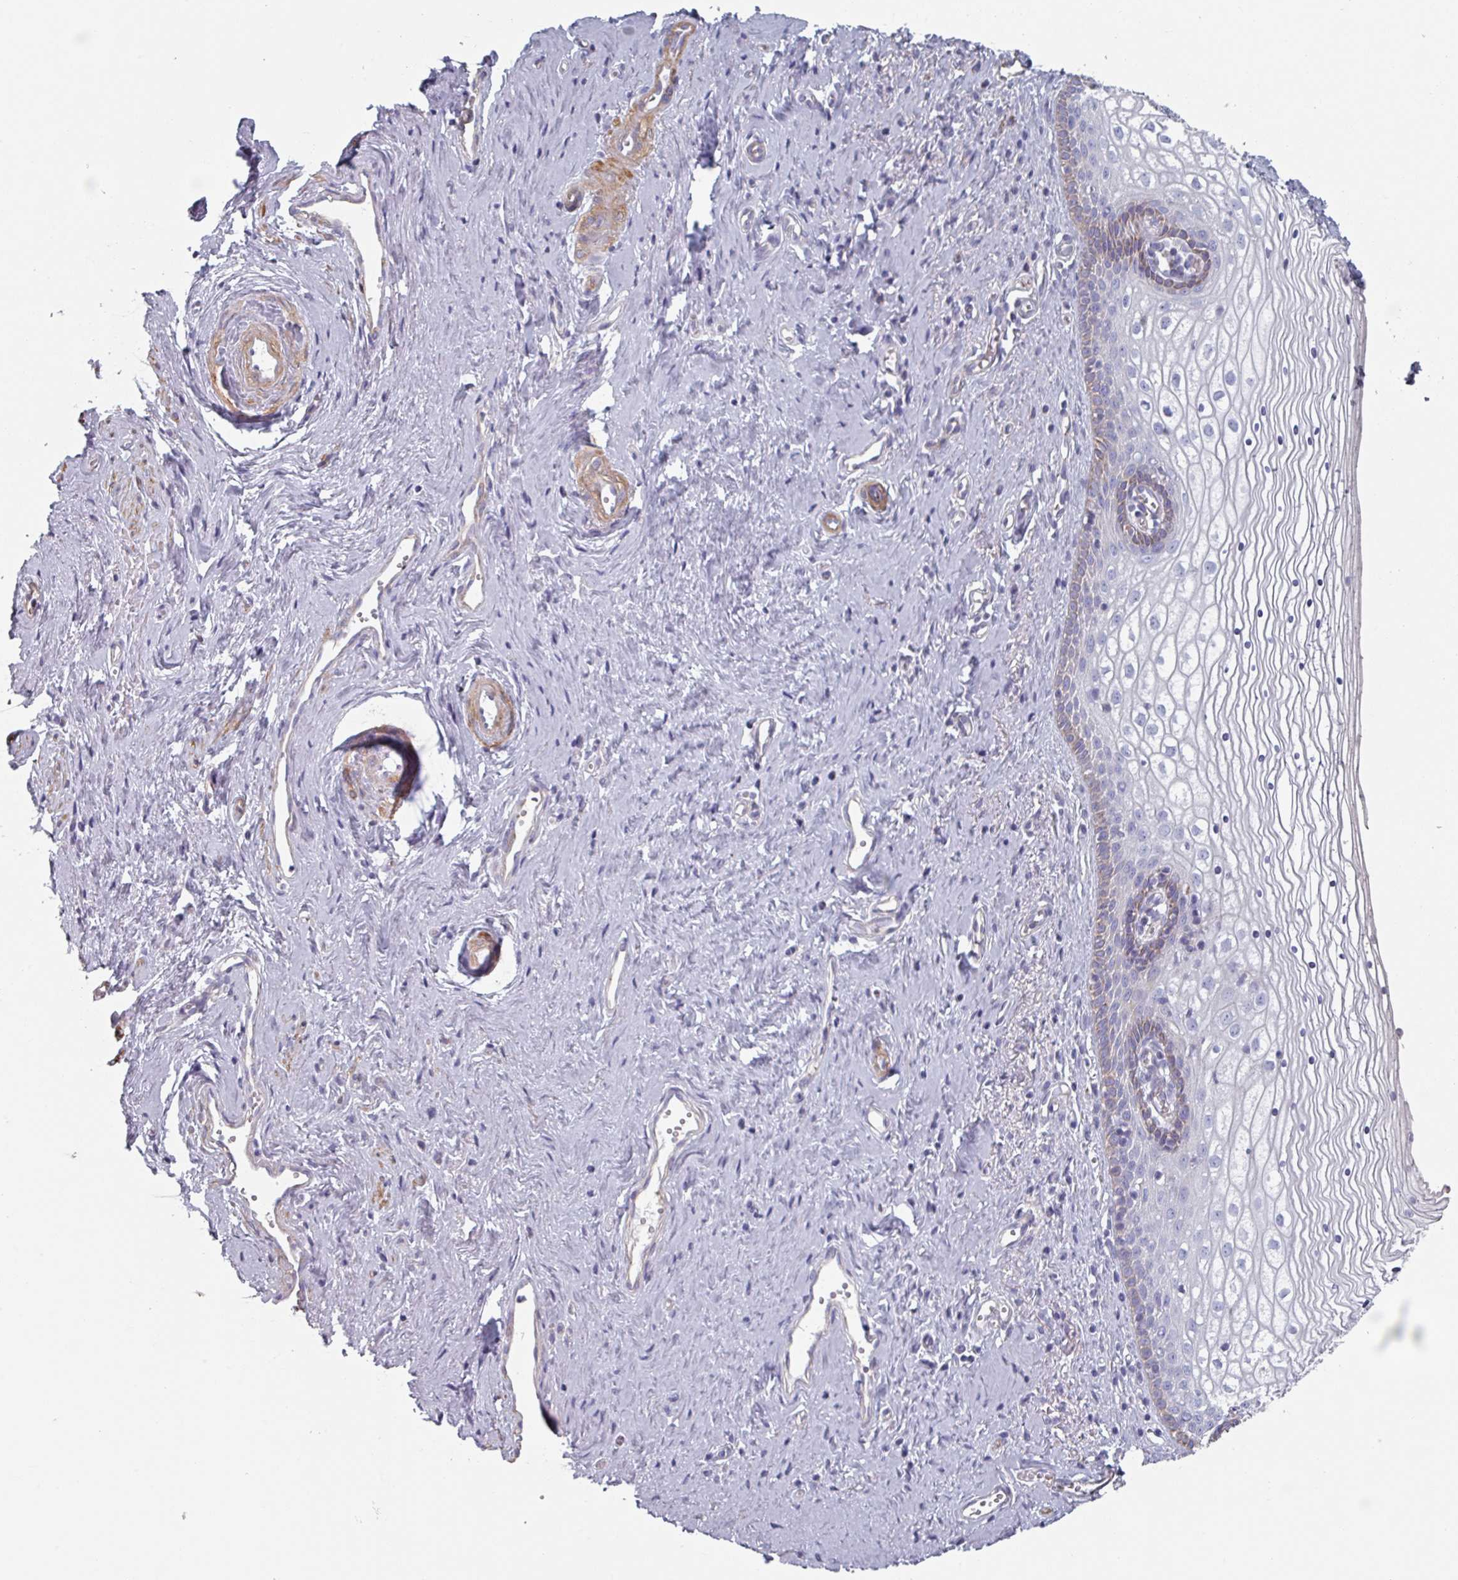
{"staining": {"intensity": "negative", "quantity": "none", "location": "none"}, "tissue": "vagina", "cell_type": "Squamous epithelial cells", "image_type": "normal", "snomed": [{"axis": "morphology", "description": "Normal tissue, NOS"}, {"axis": "topography", "description": "Vagina"}], "caption": "Protein analysis of normal vagina demonstrates no significant positivity in squamous epithelial cells.", "gene": "GSTA1", "patient": {"sex": "female", "age": 59}}